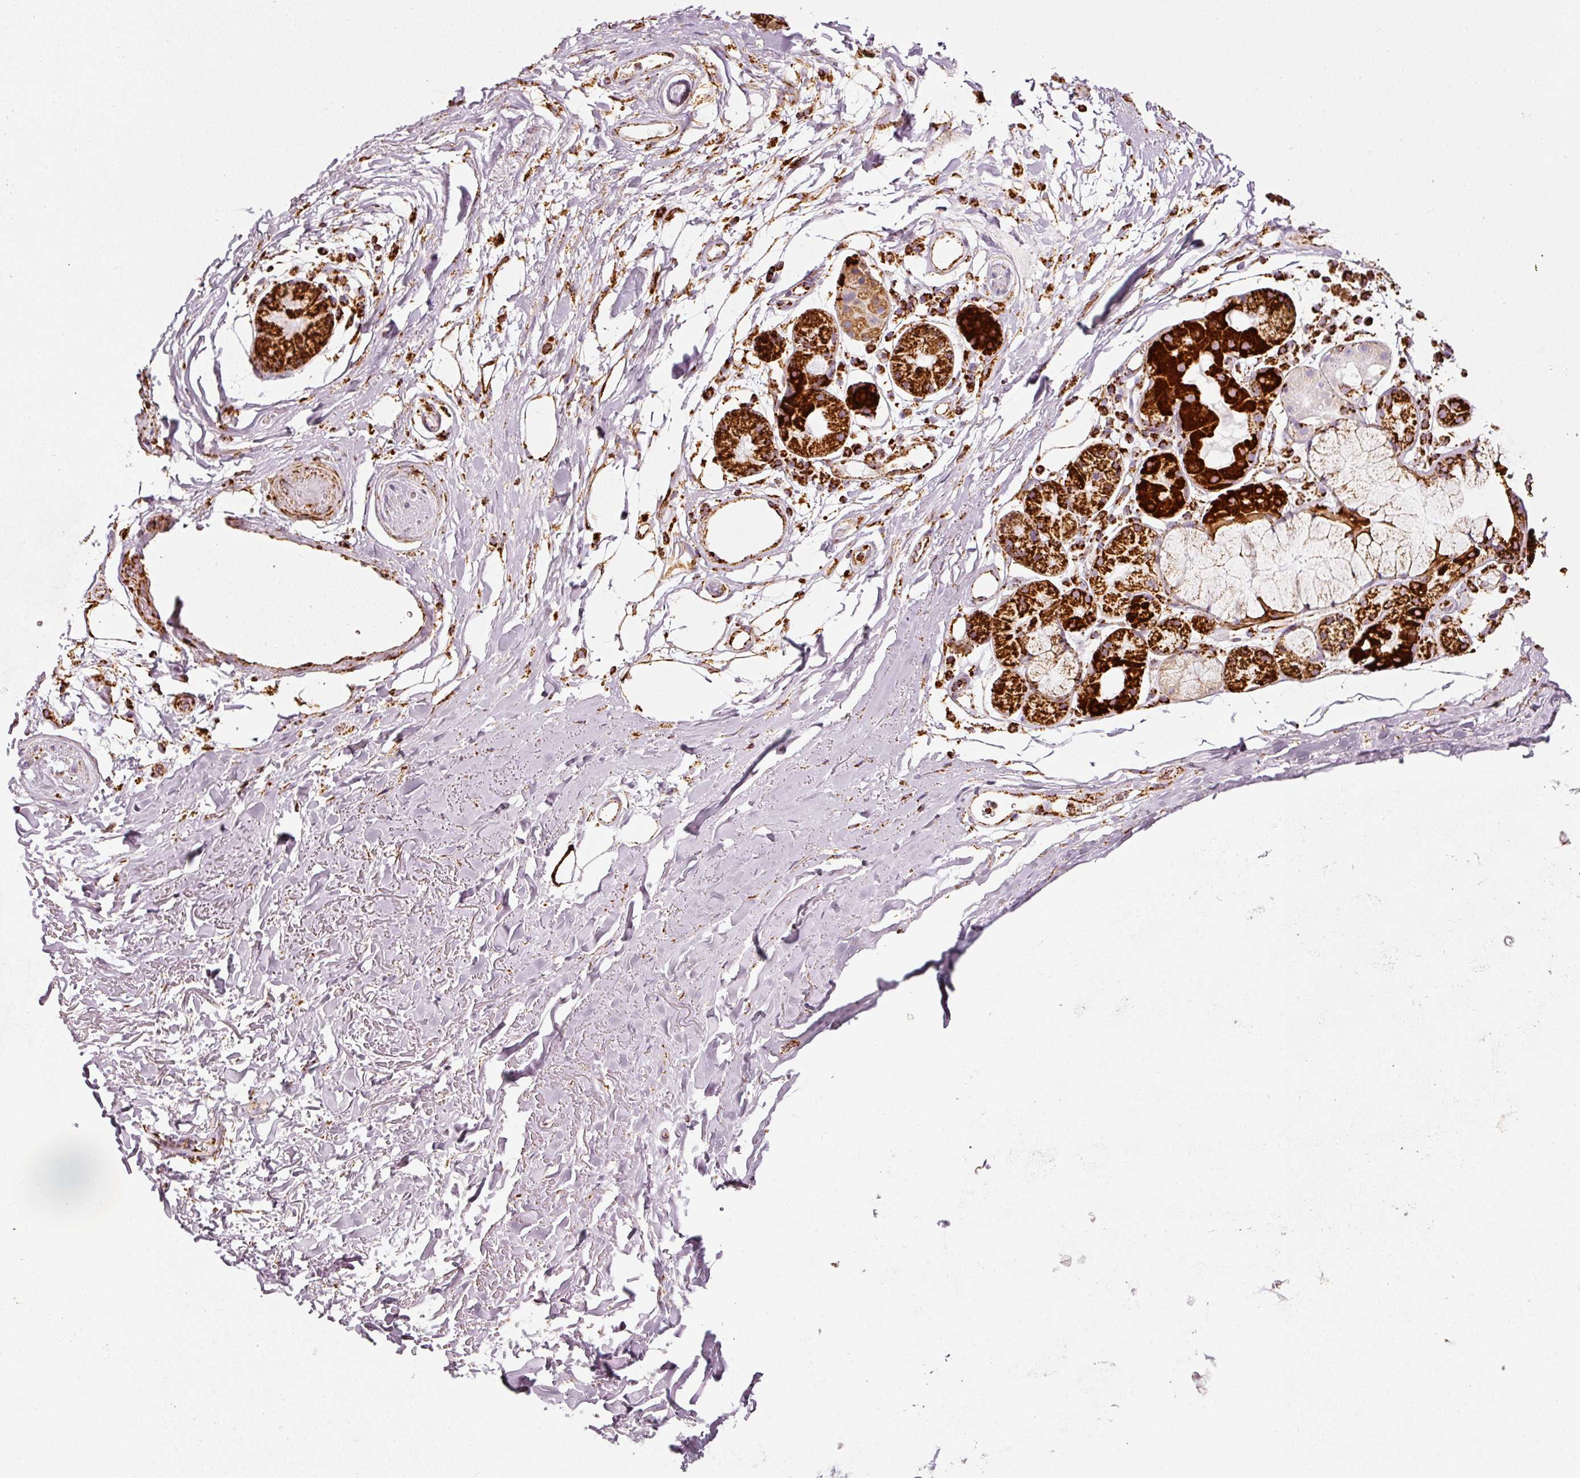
{"staining": {"intensity": "negative", "quantity": "none", "location": "none"}, "tissue": "adipose tissue", "cell_type": "Adipocytes", "image_type": "normal", "snomed": [{"axis": "morphology", "description": "Normal tissue, NOS"}, {"axis": "topography", "description": "Cartilage tissue"}], "caption": "High power microscopy photomicrograph of an IHC micrograph of unremarkable adipose tissue, revealing no significant positivity in adipocytes. The staining is performed using DAB (3,3'-diaminobenzidine) brown chromogen with nuclei counter-stained in using hematoxylin.", "gene": "MT", "patient": {"sex": "male", "age": 80}}